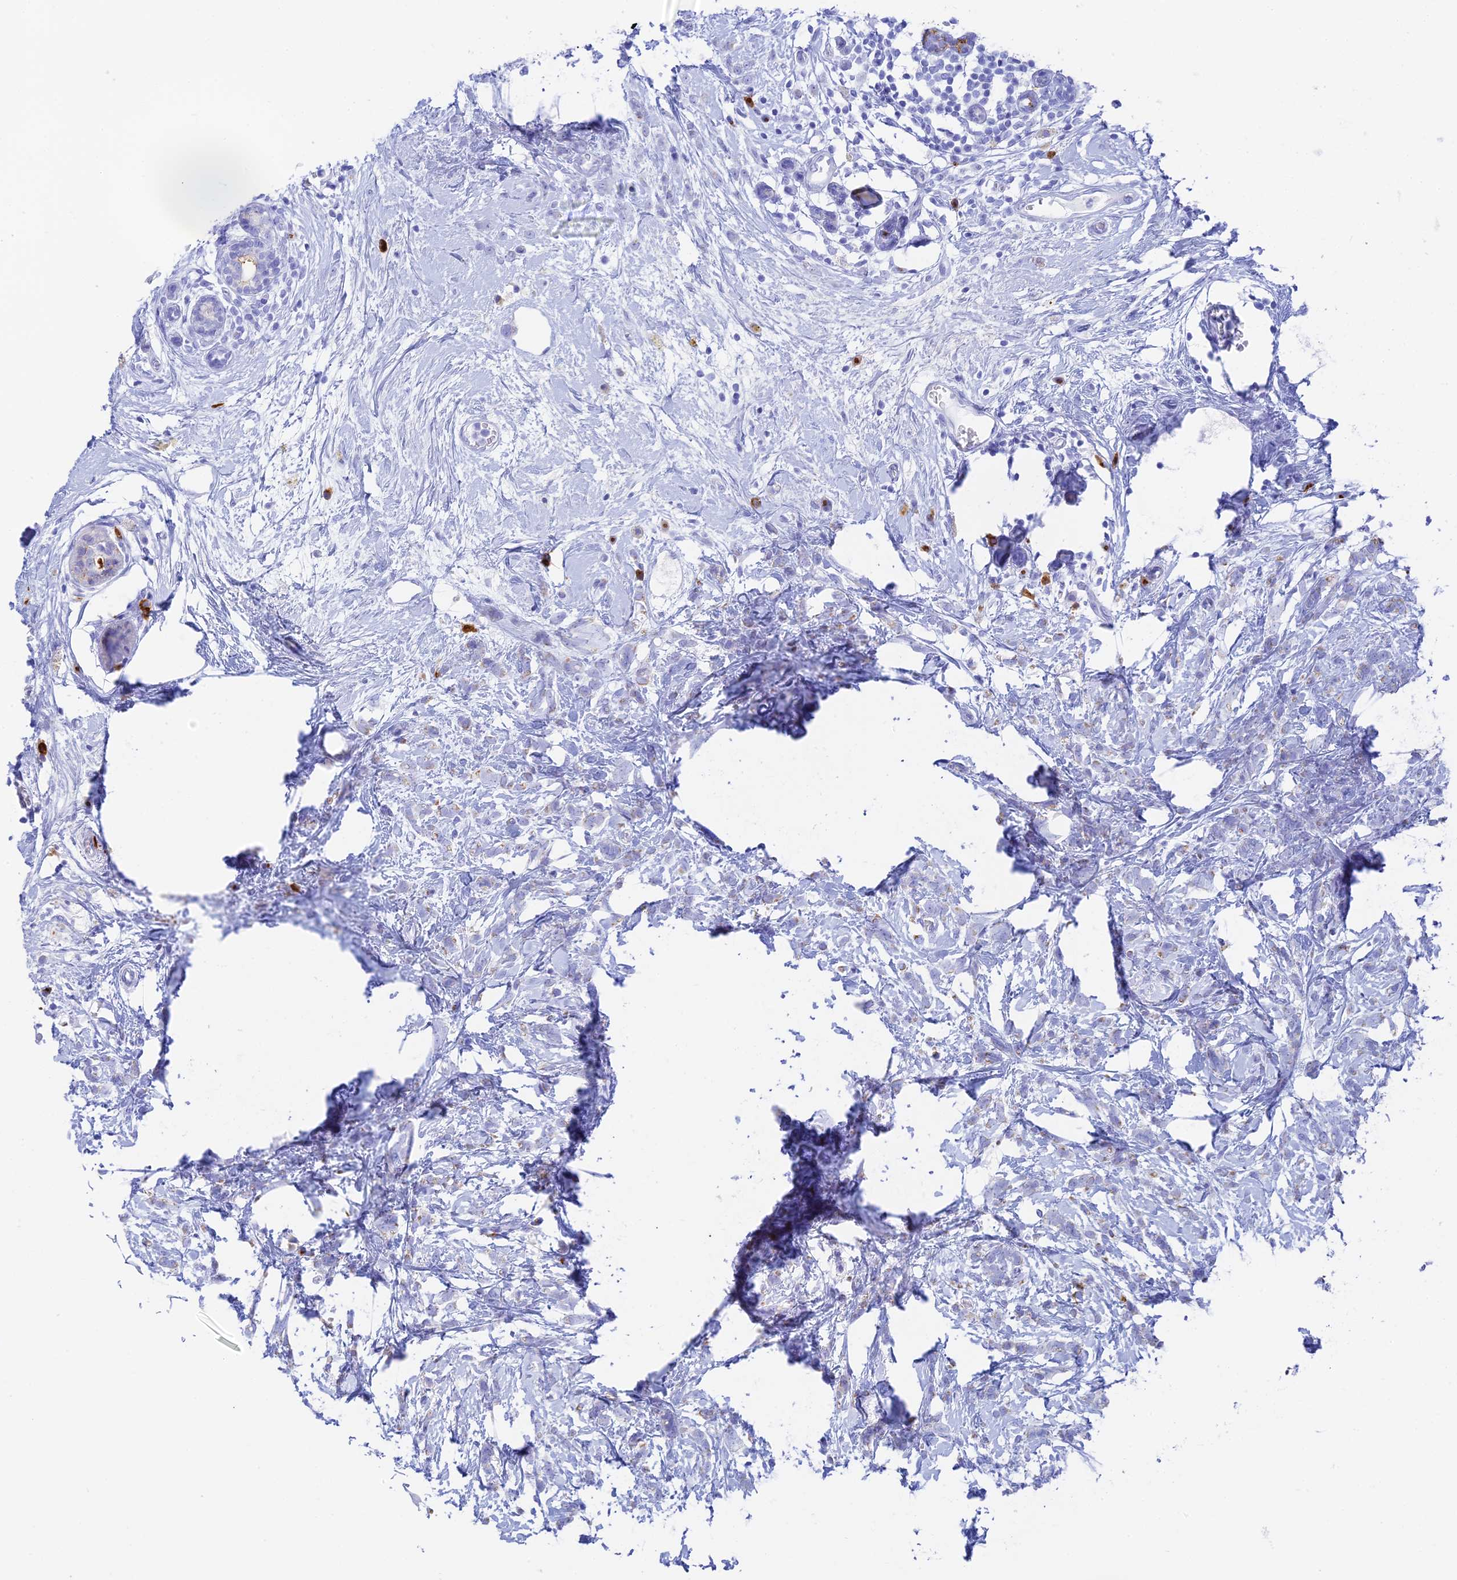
{"staining": {"intensity": "negative", "quantity": "none", "location": "none"}, "tissue": "breast cancer", "cell_type": "Tumor cells", "image_type": "cancer", "snomed": [{"axis": "morphology", "description": "Lobular carcinoma"}, {"axis": "topography", "description": "Breast"}], "caption": "A photomicrograph of human breast cancer is negative for staining in tumor cells.", "gene": "CEP152", "patient": {"sex": "female", "age": 58}}